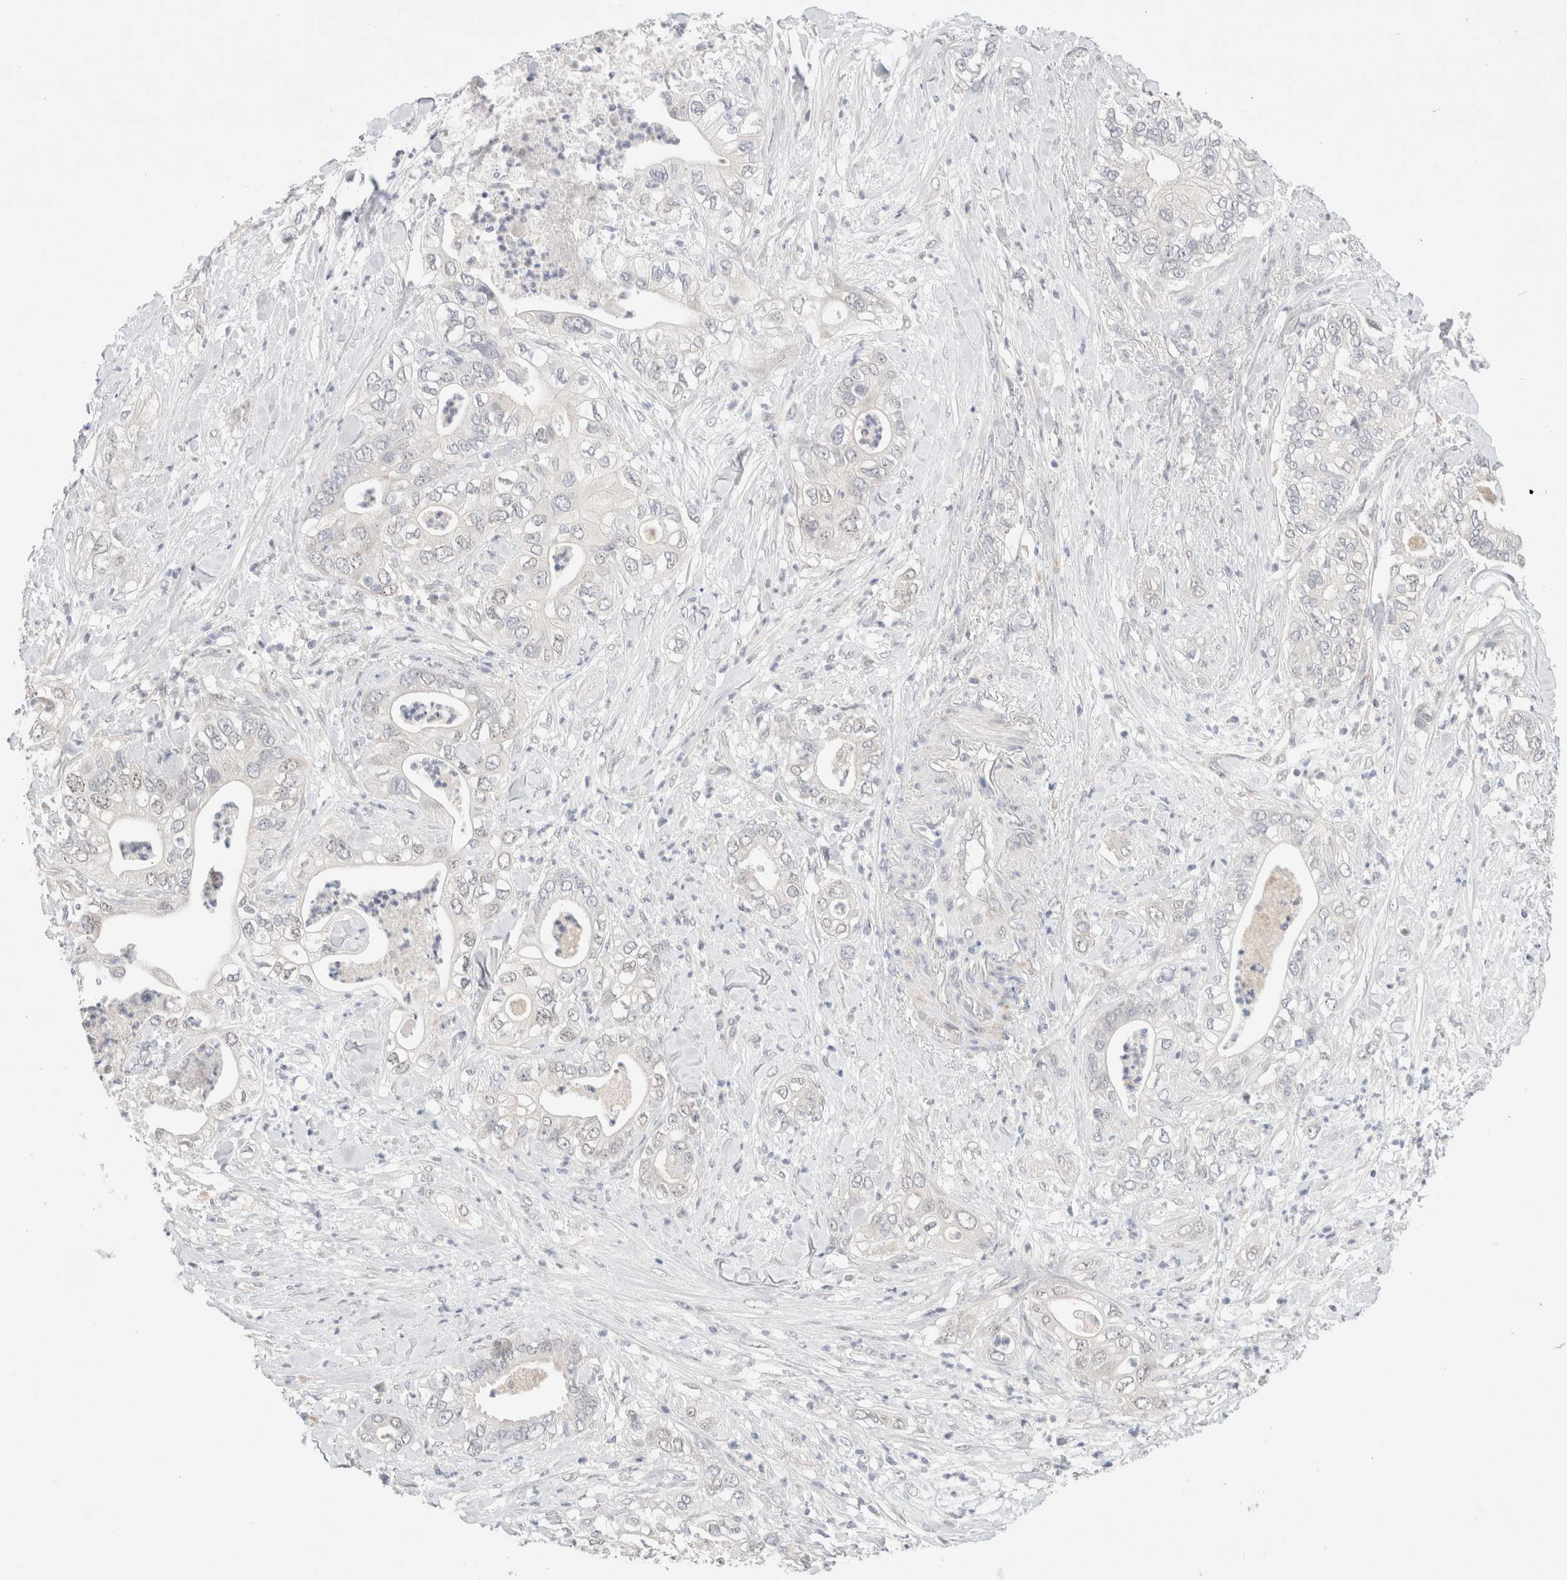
{"staining": {"intensity": "negative", "quantity": "none", "location": "none"}, "tissue": "pancreatic cancer", "cell_type": "Tumor cells", "image_type": "cancer", "snomed": [{"axis": "morphology", "description": "Adenocarcinoma, NOS"}, {"axis": "topography", "description": "Pancreas"}], "caption": "The photomicrograph displays no significant expression in tumor cells of adenocarcinoma (pancreatic).", "gene": "SPATA20", "patient": {"sex": "female", "age": 78}}